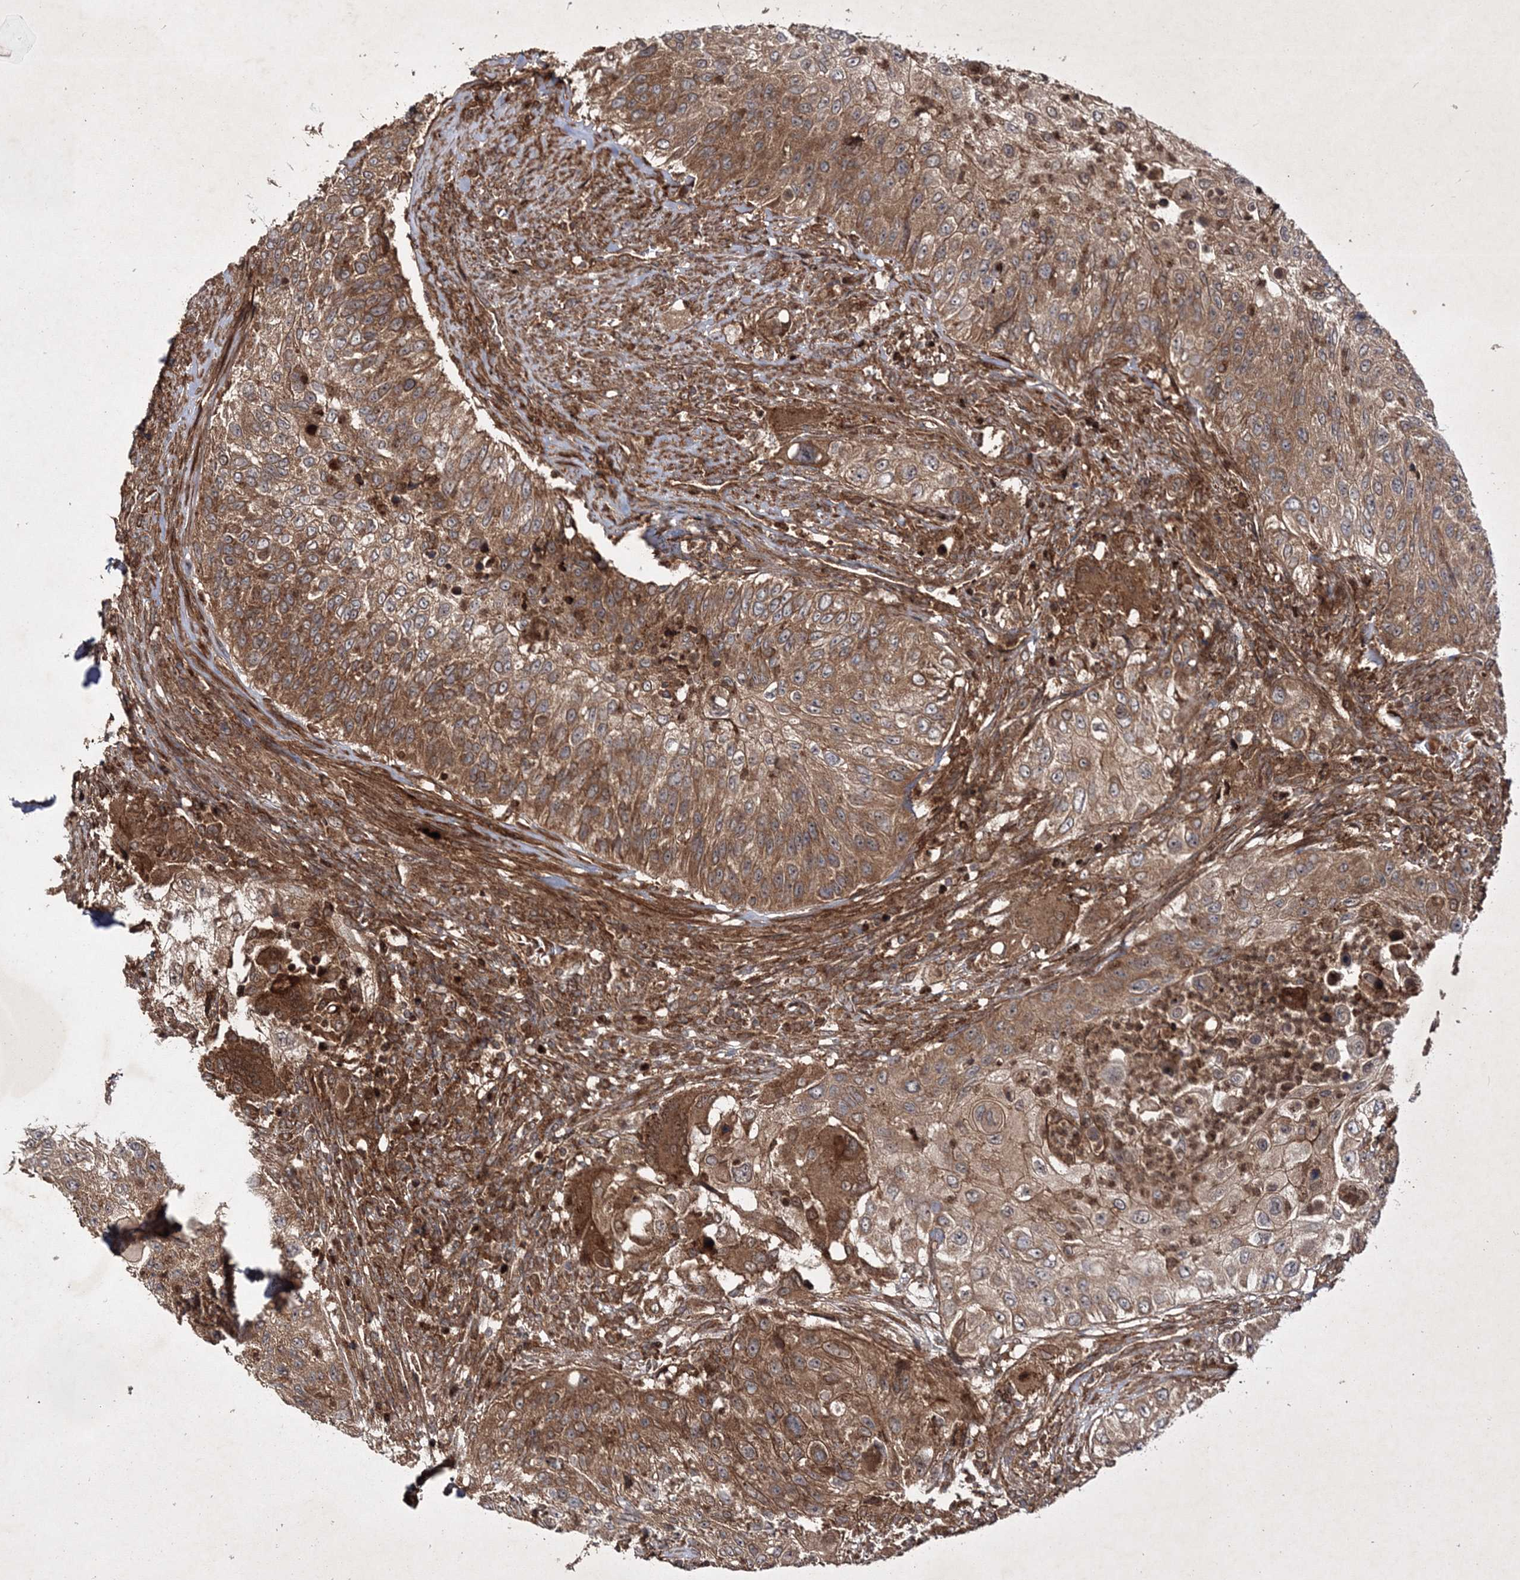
{"staining": {"intensity": "moderate", "quantity": ">75%", "location": "cytoplasmic/membranous"}, "tissue": "urothelial cancer", "cell_type": "Tumor cells", "image_type": "cancer", "snomed": [{"axis": "morphology", "description": "Urothelial carcinoma, High grade"}, {"axis": "topography", "description": "Urinary bladder"}], "caption": "IHC photomicrograph of human urothelial cancer stained for a protein (brown), which displays medium levels of moderate cytoplasmic/membranous expression in approximately >75% of tumor cells.", "gene": "DNAJC13", "patient": {"sex": "female", "age": 60}}